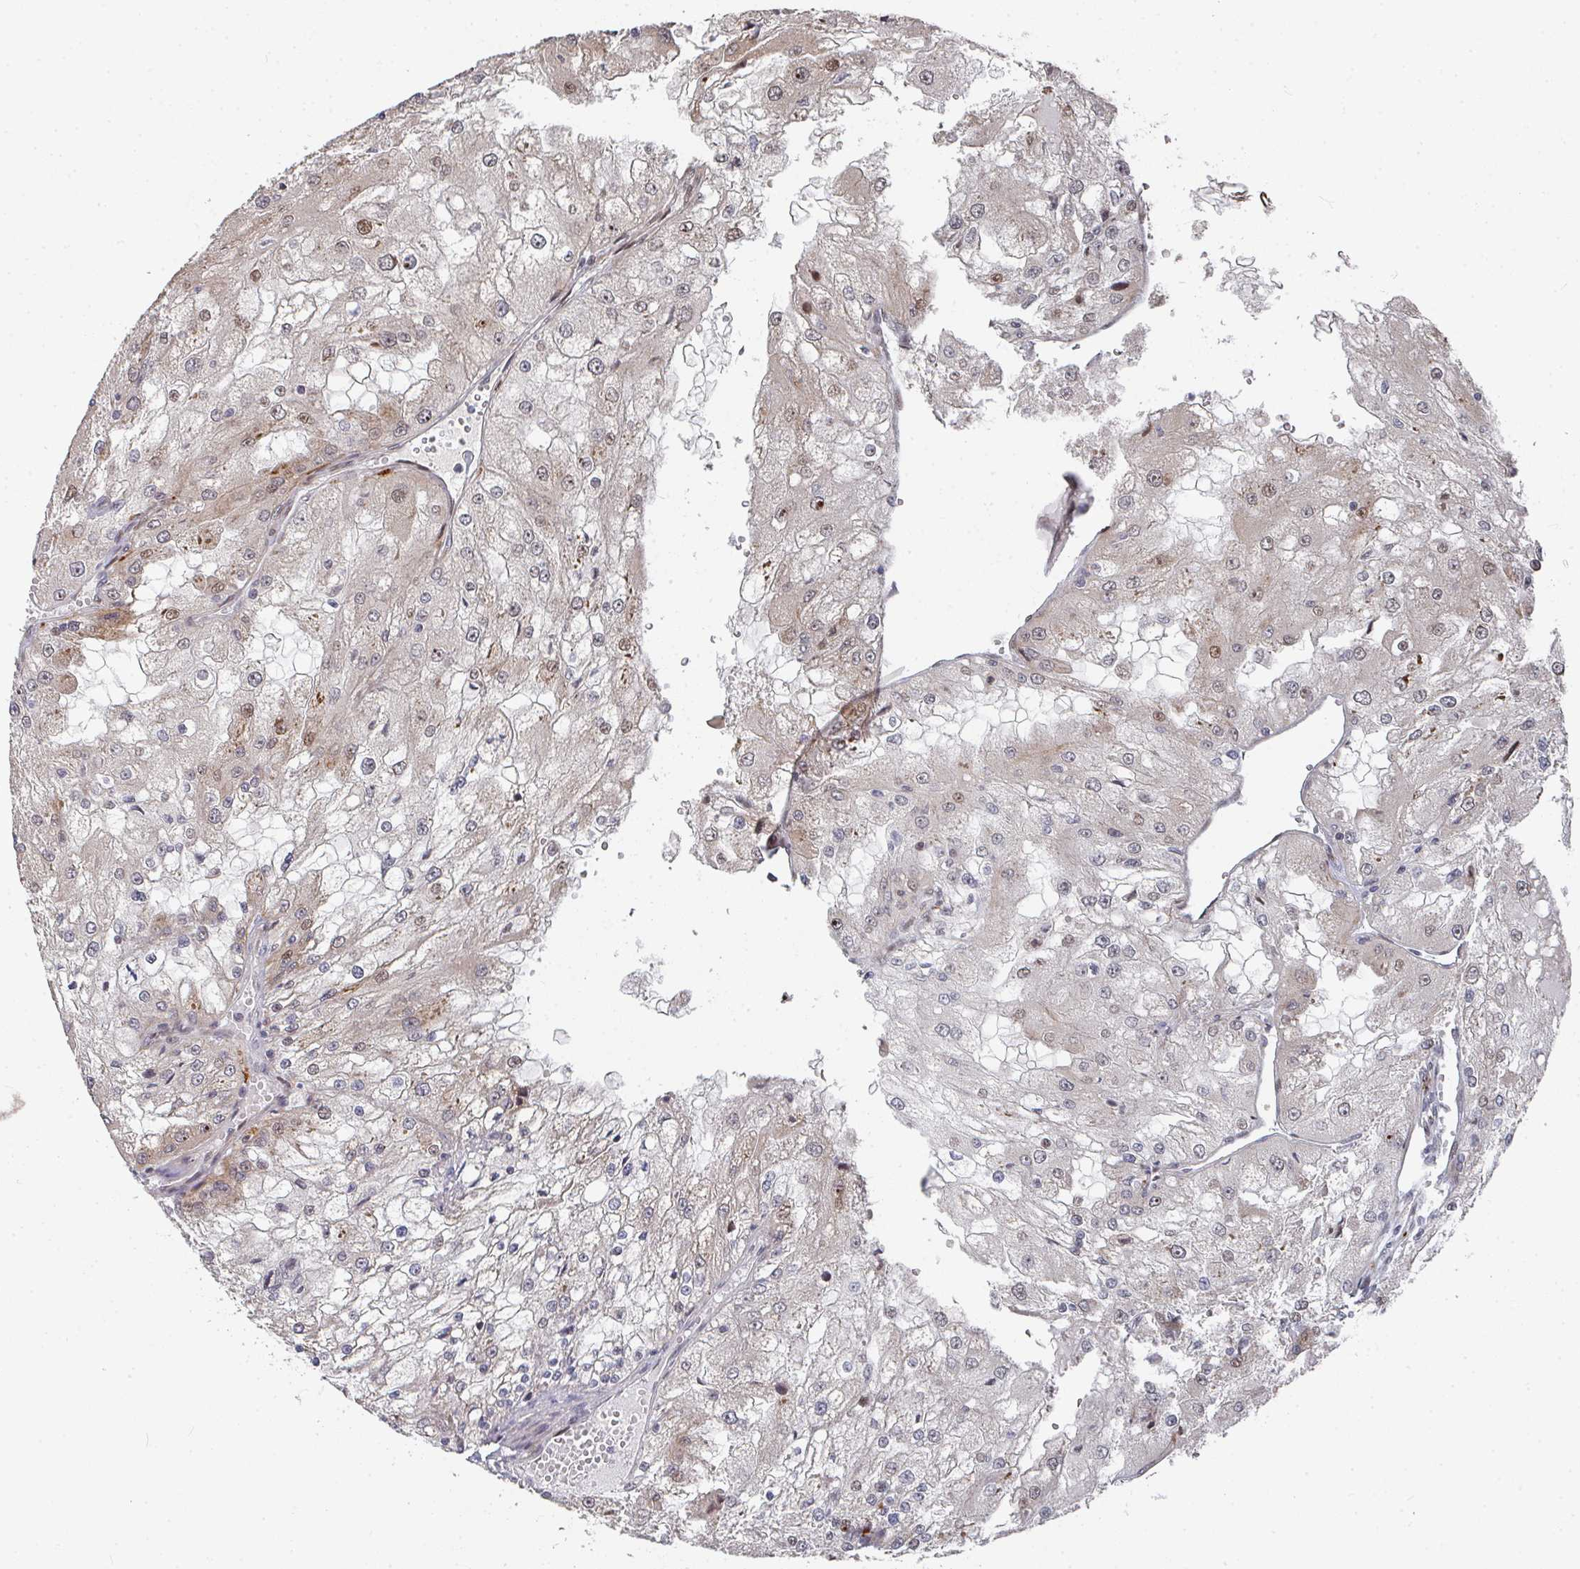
{"staining": {"intensity": "weak", "quantity": "<25%", "location": "cytoplasmic/membranous,nuclear"}, "tissue": "renal cancer", "cell_type": "Tumor cells", "image_type": "cancer", "snomed": [{"axis": "morphology", "description": "Adenocarcinoma, NOS"}, {"axis": "topography", "description": "Kidney"}], "caption": "This is a image of IHC staining of renal adenocarcinoma, which shows no positivity in tumor cells.", "gene": "RBBP5", "patient": {"sex": "female", "age": 74}}